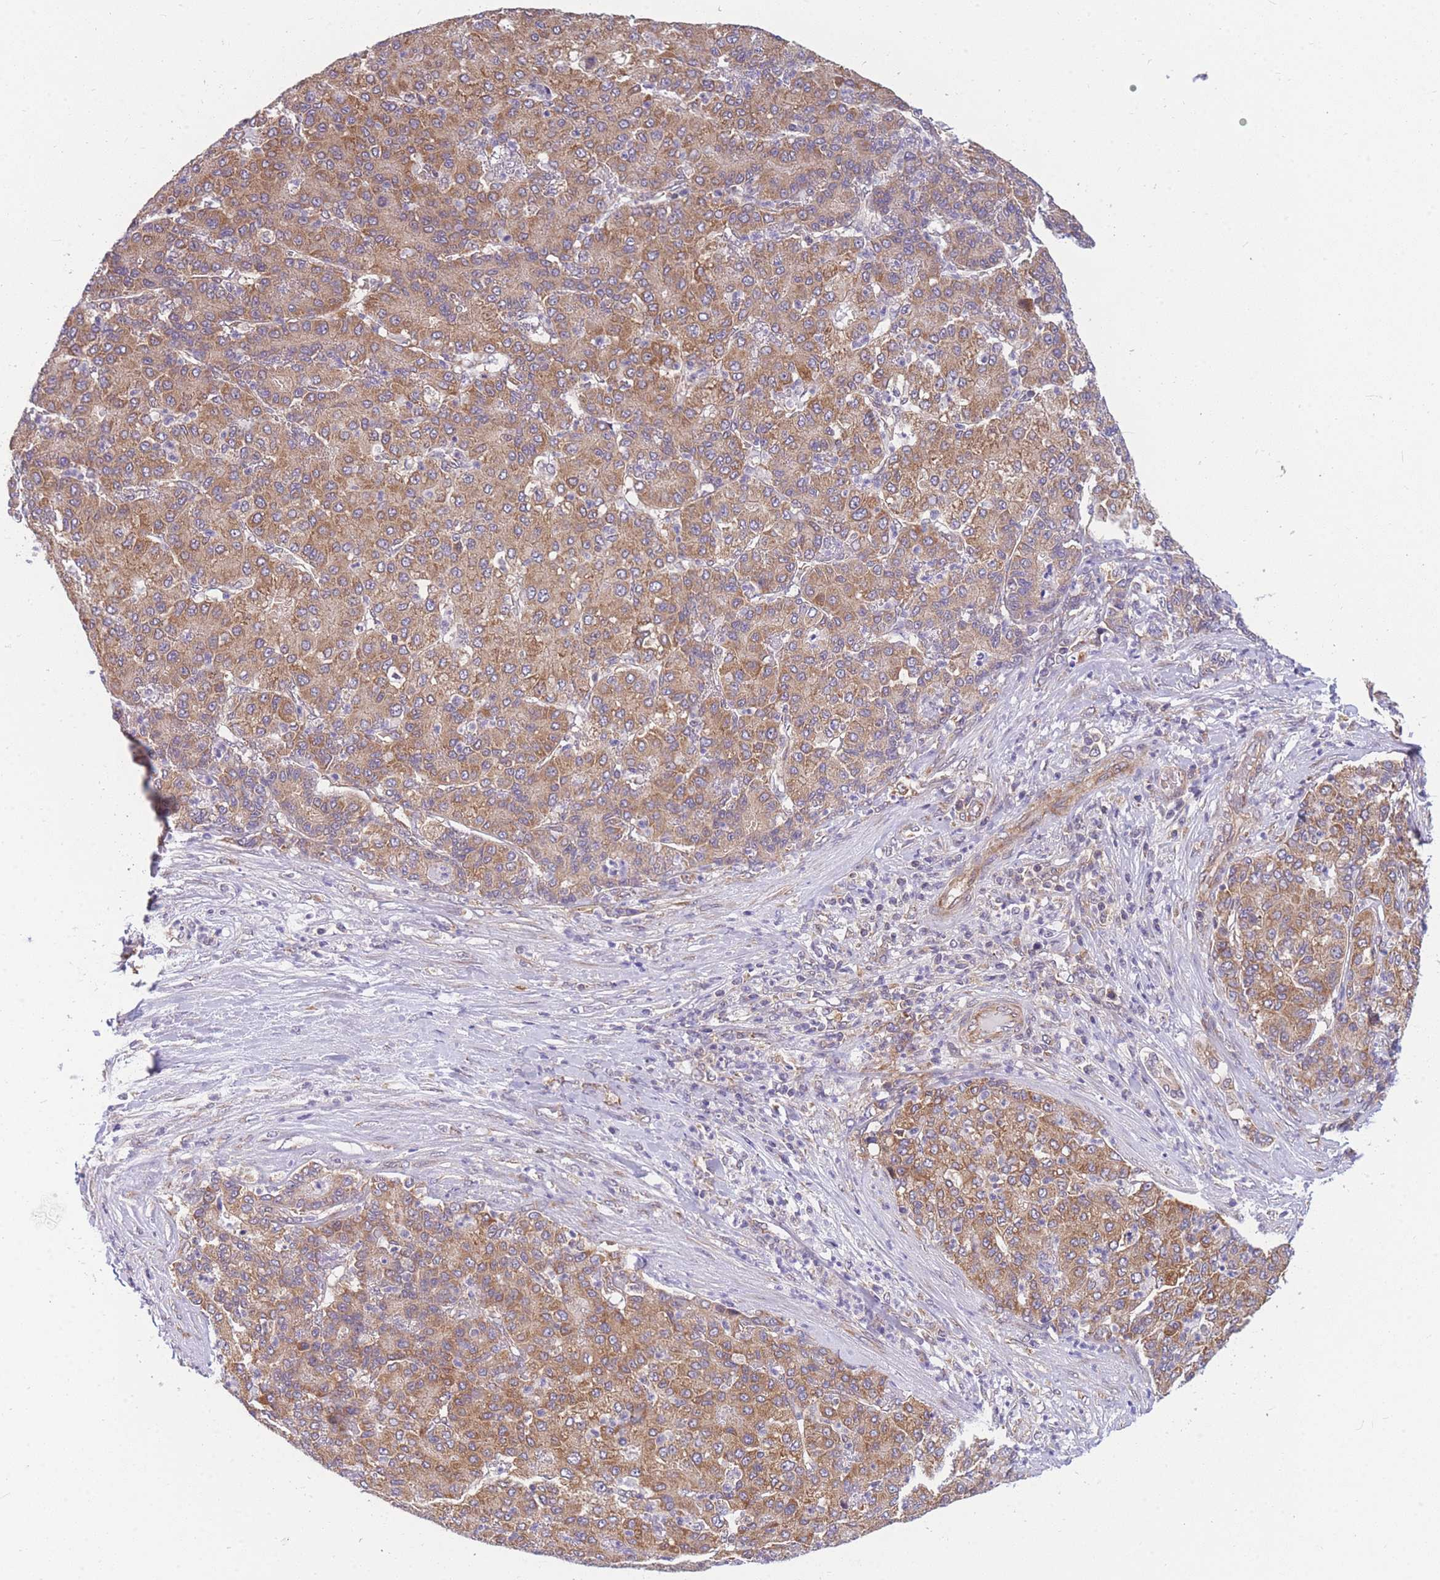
{"staining": {"intensity": "moderate", "quantity": ">75%", "location": "cytoplasmic/membranous"}, "tissue": "liver cancer", "cell_type": "Tumor cells", "image_type": "cancer", "snomed": [{"axis": "morphology", "description": "Carcinoma, Hepatocellular, NOS"}, {"axis": "topography", "description": "Liver"}], "caption": "An image of human liver cancer stained for a protein demonstrates moderate cytoplasmic/membranous brown staining in tumor cells. (Brightfield microscopy of DAB IHC at high magnification).", "gene": "MRPL23", "patient": {"sex": "male", "age": 65}}